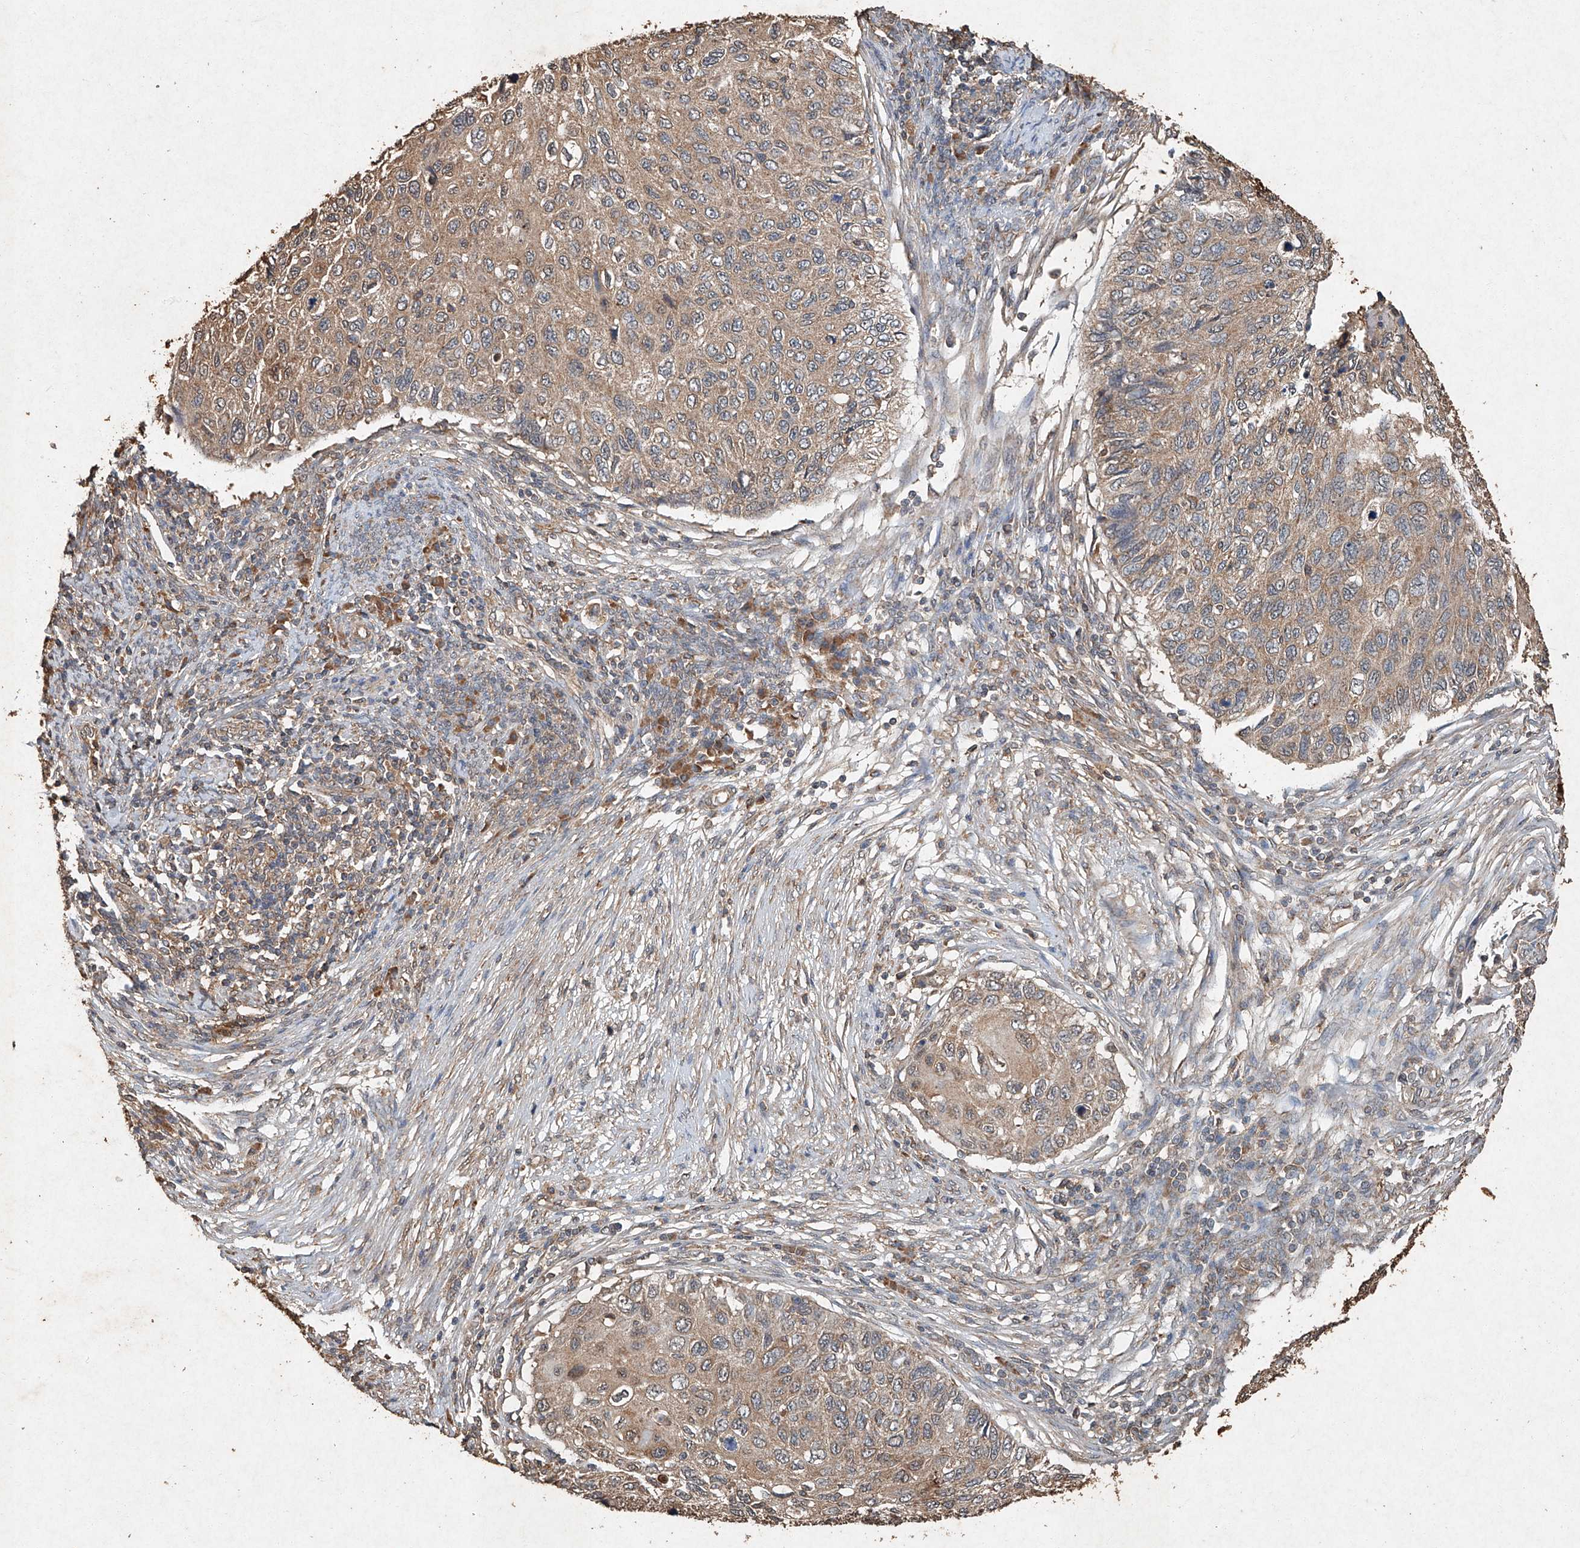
{"staining": {"intensity": "weak", "quantity": ">75%", "location": "cytoplasmic/membranous"}, "tissue": "cervical cancer", "cell_type": "Tumor cells", "image_type": "cancer", "snomed": [{"axis": "morphology", "description": "Squamous cell carcinoma, NOS"}, {"axis": "topography", "description": "Cervix"}], "caption": "Tumor cells exhibit low levels of weak cytoplasmic/membranous staining in about >75% of cells in cervical cancer.", "gene": "STK3", "patient": {"sex": "female", "age": 70}}